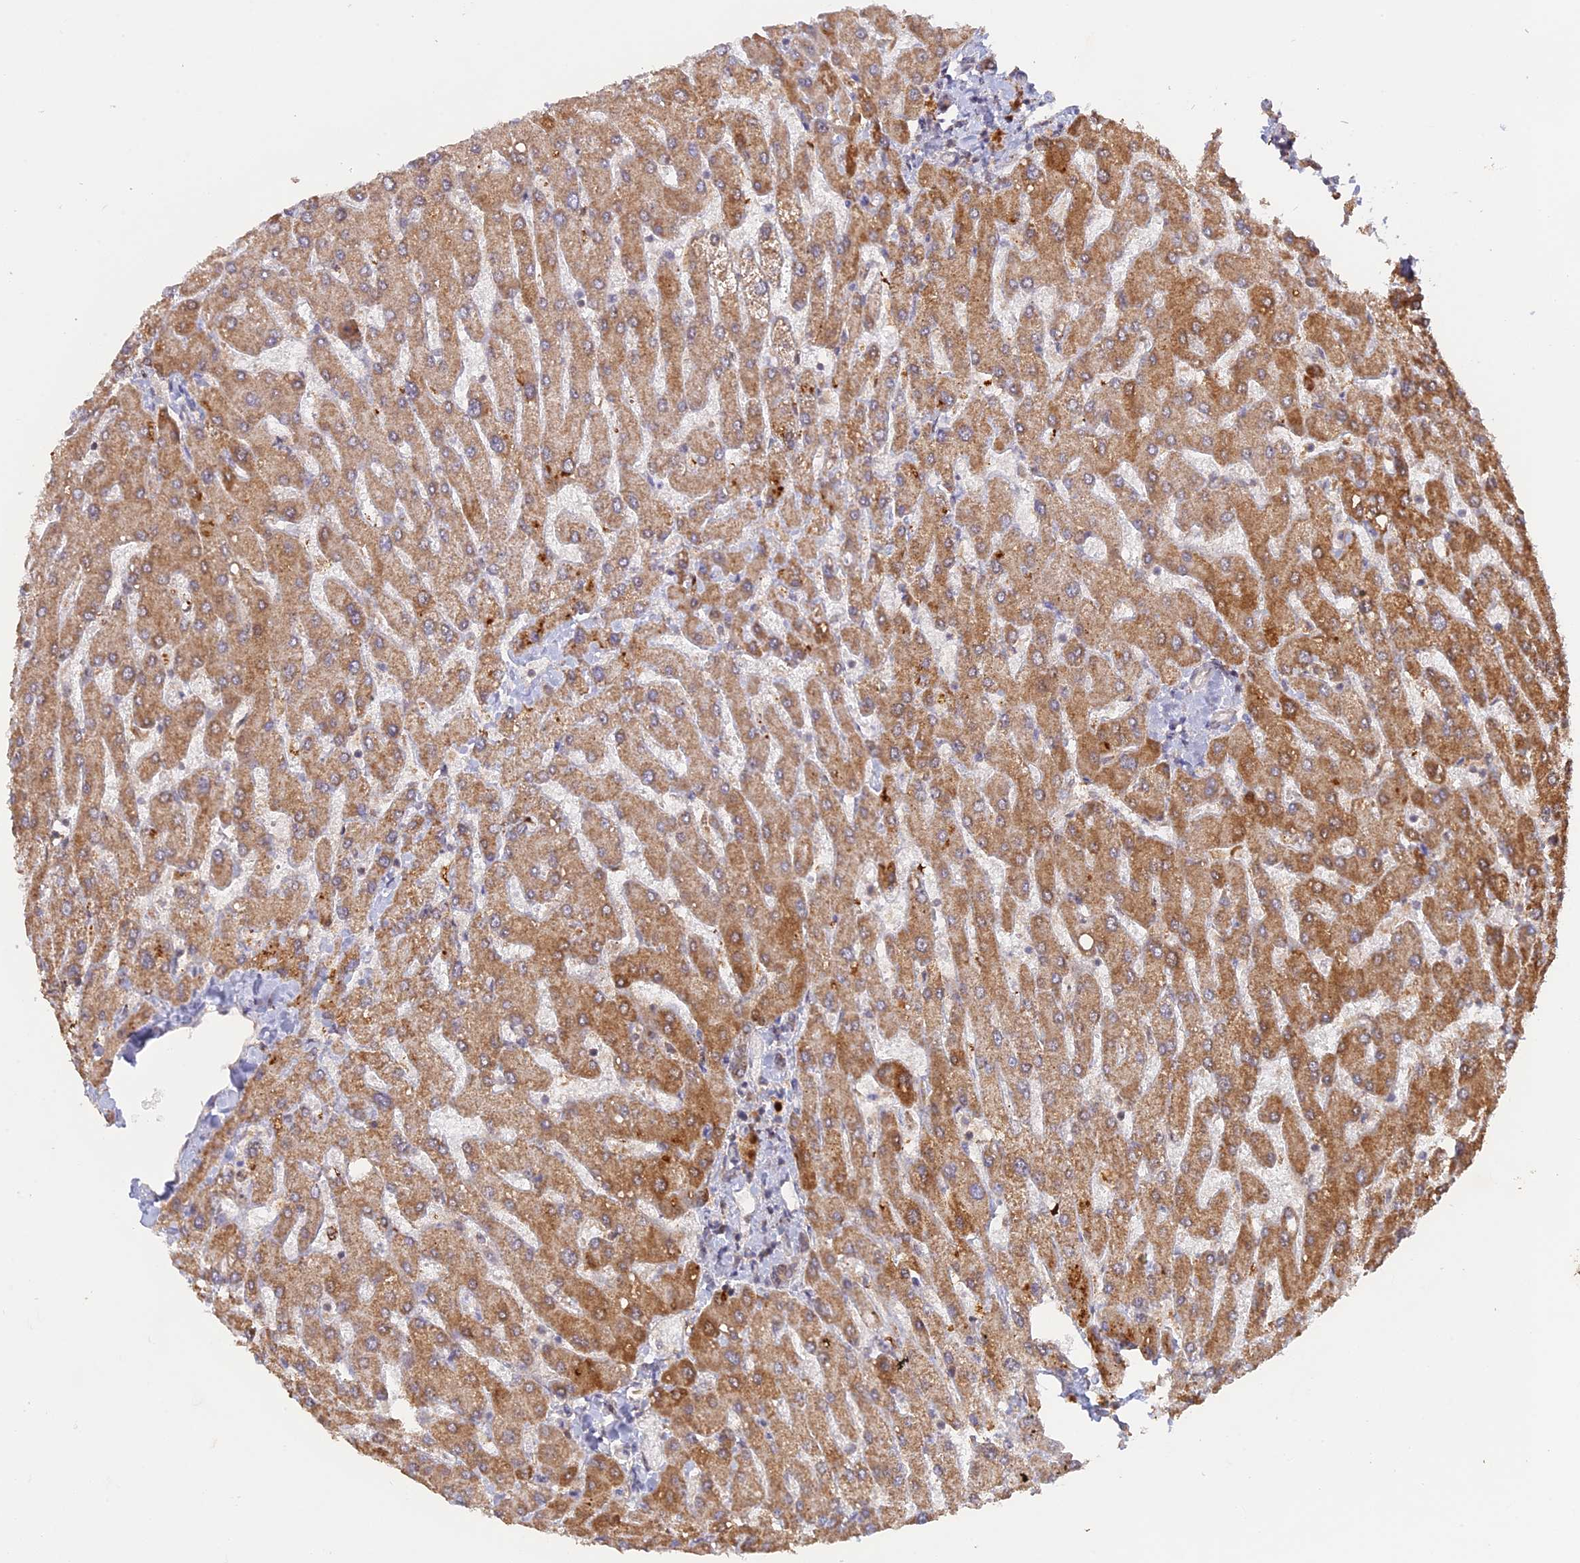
{"staining": {"intensity": "weak", "quantity": ">75%", "location": "cytoplasmic/membranous"}, "tissue": "liver", "cell_type": "Cholangiocytes", "image_type": "normal", "snomed": [{"axis": "morphology", "description": "Normal tissue, NOS"}, {"axis": "topography", "description": "Liver"}], "caption": "Liver stained with IHC displays weak cytoplasmic/membranous positivity in approximately >75% of cholangiocytes.", "gene": "FAM210B", "patient": {"sex": "male", "age": 55}}